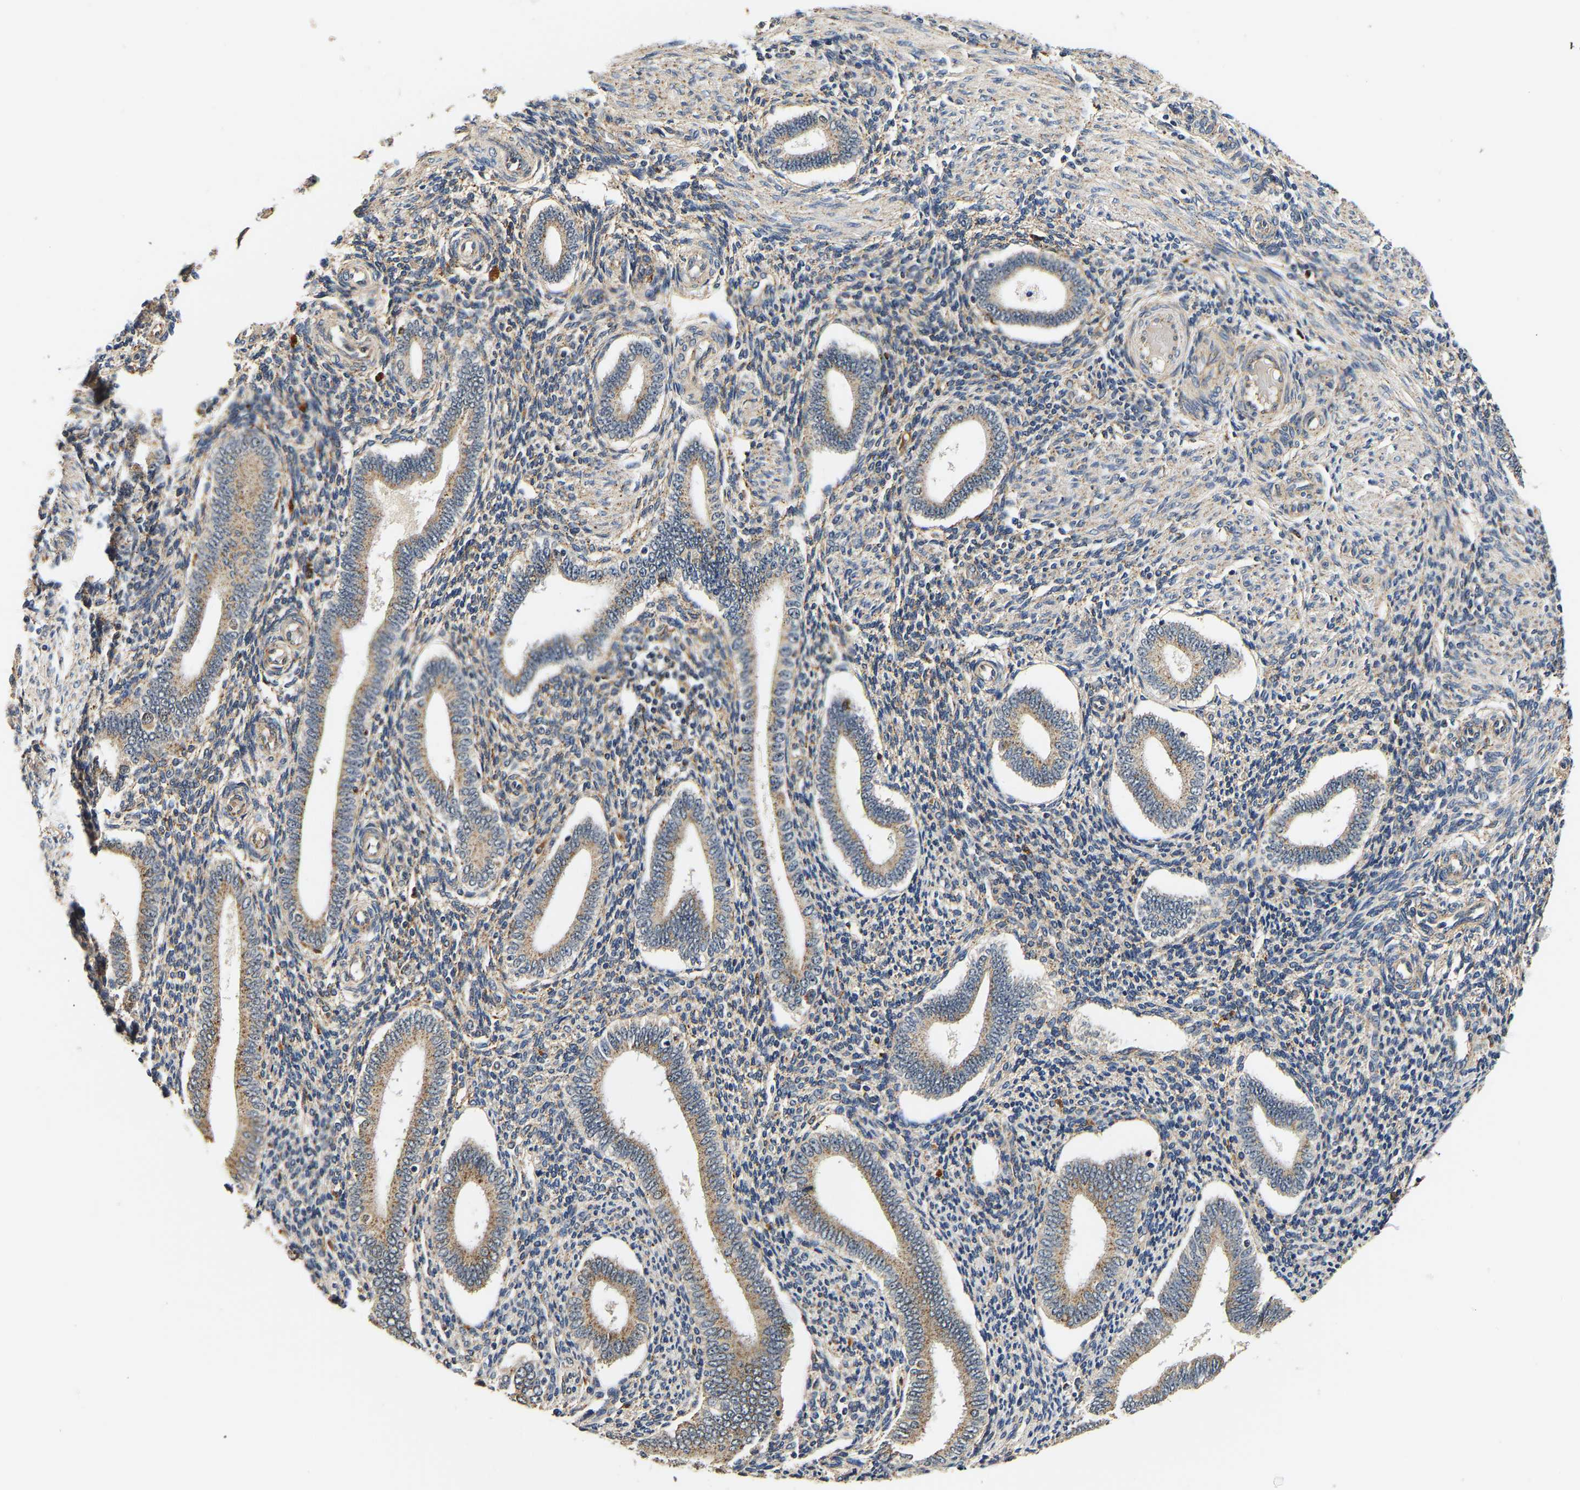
{"staining": {"intensity": "weak", "quantity": "25%-75%", "location": "cytoplasmic/membranous"}, "tissue": "endometrium", "cell_type": "Cells in endometrial stroma", "image_type": "normal", "snomed": [{"axis": "morphology", "description": "Normal tissue, NOS"}, {"axis": "topography", "description": "Endometrium"}], "caption": "This is an image of immunohistochemistry staining of benign endometrium, which shows weak positivity in the cytoplasmic/membranous of cells in endometrial stroma.", "gene": "SMU1", "patient": {"sex": "female", "age": 42}}